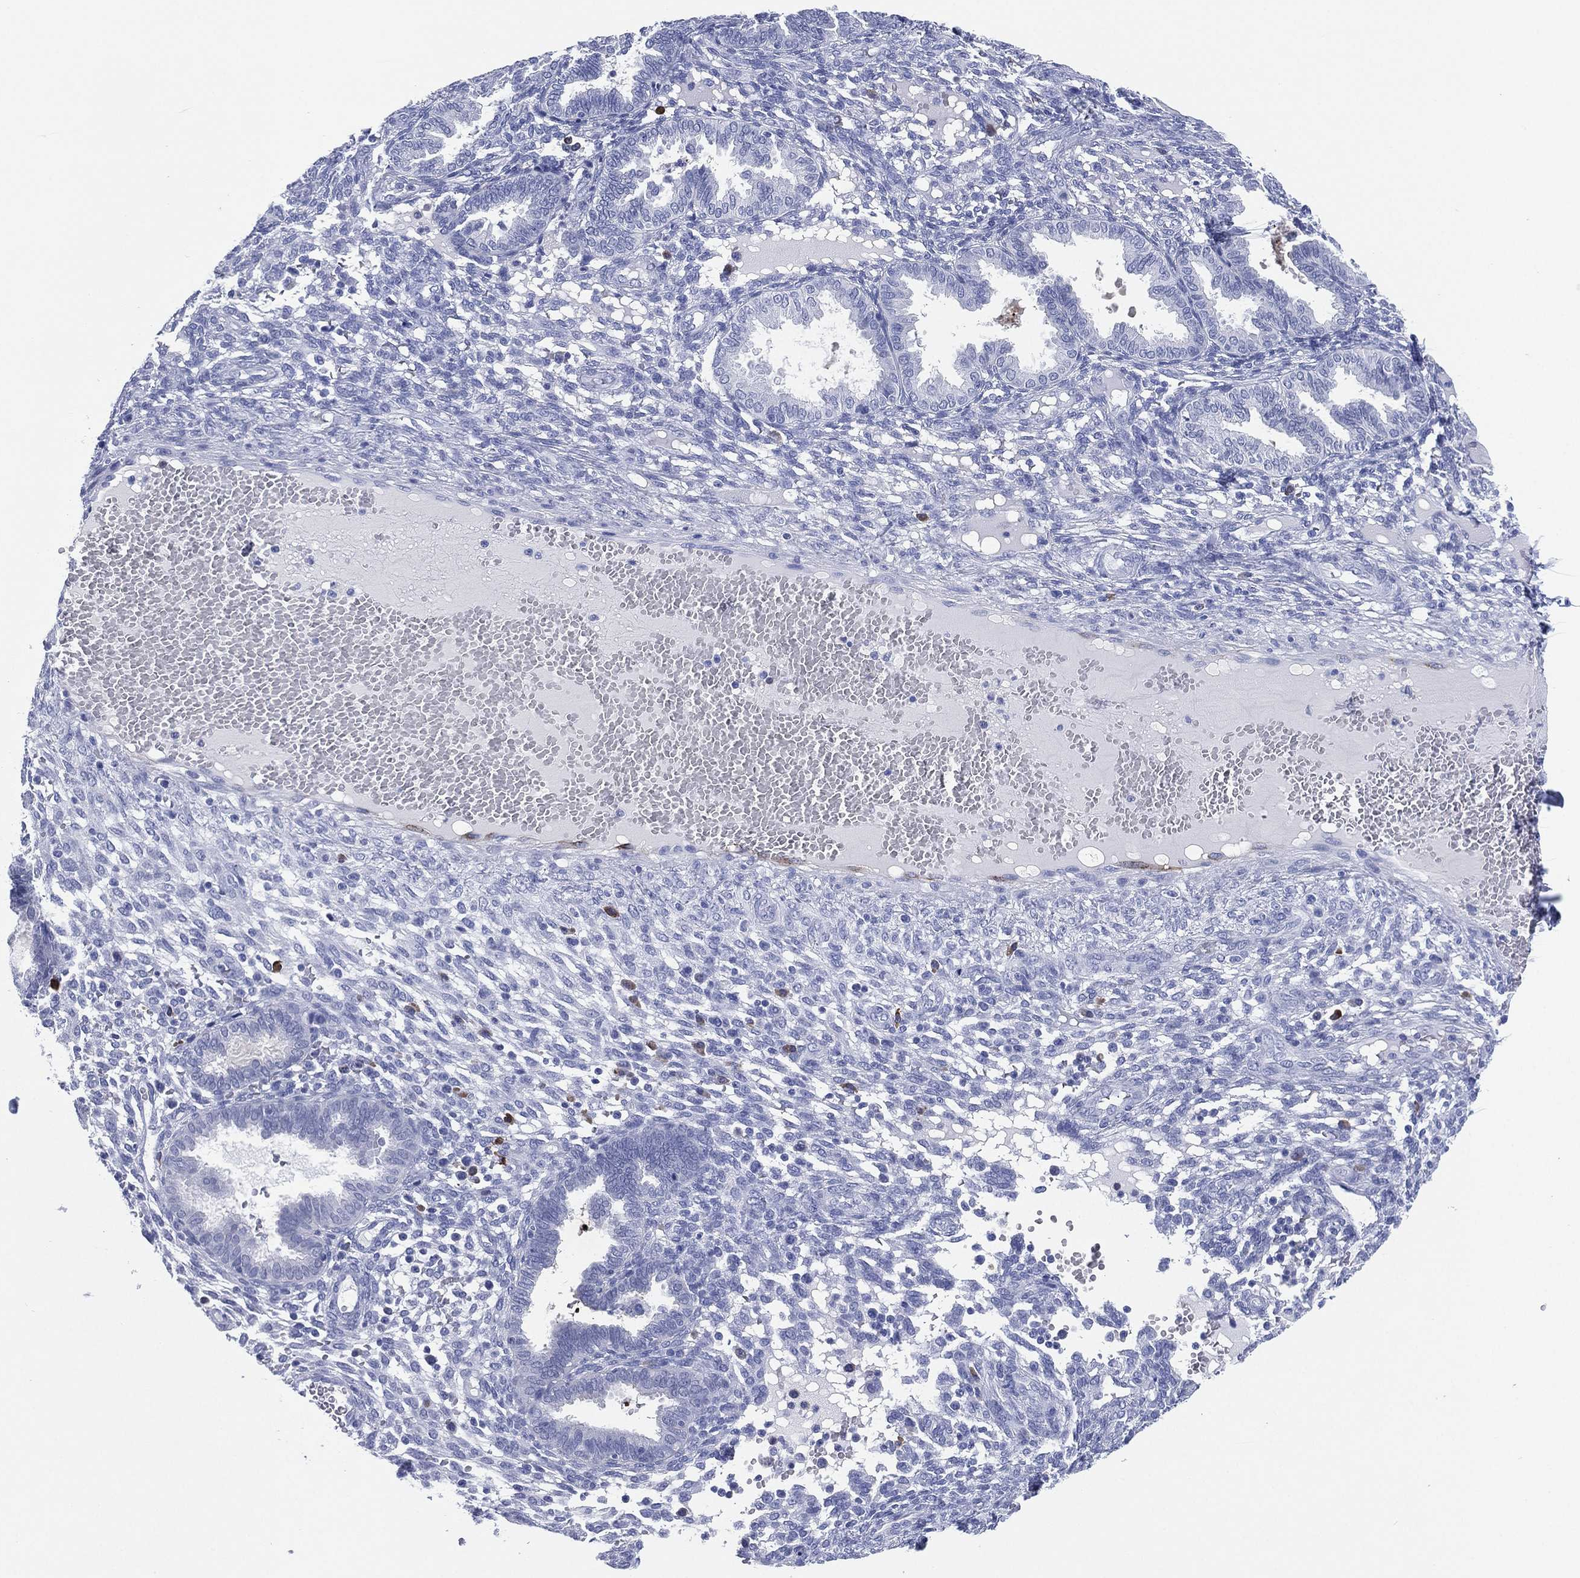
{"staining": {"intensity": "negative", "quantity": "none", "location": "none"}, "tissue": "endometrium", "cell_type": "Cells in endometrial stroma", "image_type": "normal", "snomed": [{"axis": "morphology", "description": "Normal tissue, NOS"}, {"axis": "topography", "description": "Endometrium"}], "caption": "Immunohistochemistry micrograph of normal endometrium stained for a protein (brown), which shows no positivity in cells in endometrial stroma.", "gene": "CD79A", "patient": {"sex": "female", "age": 42}}